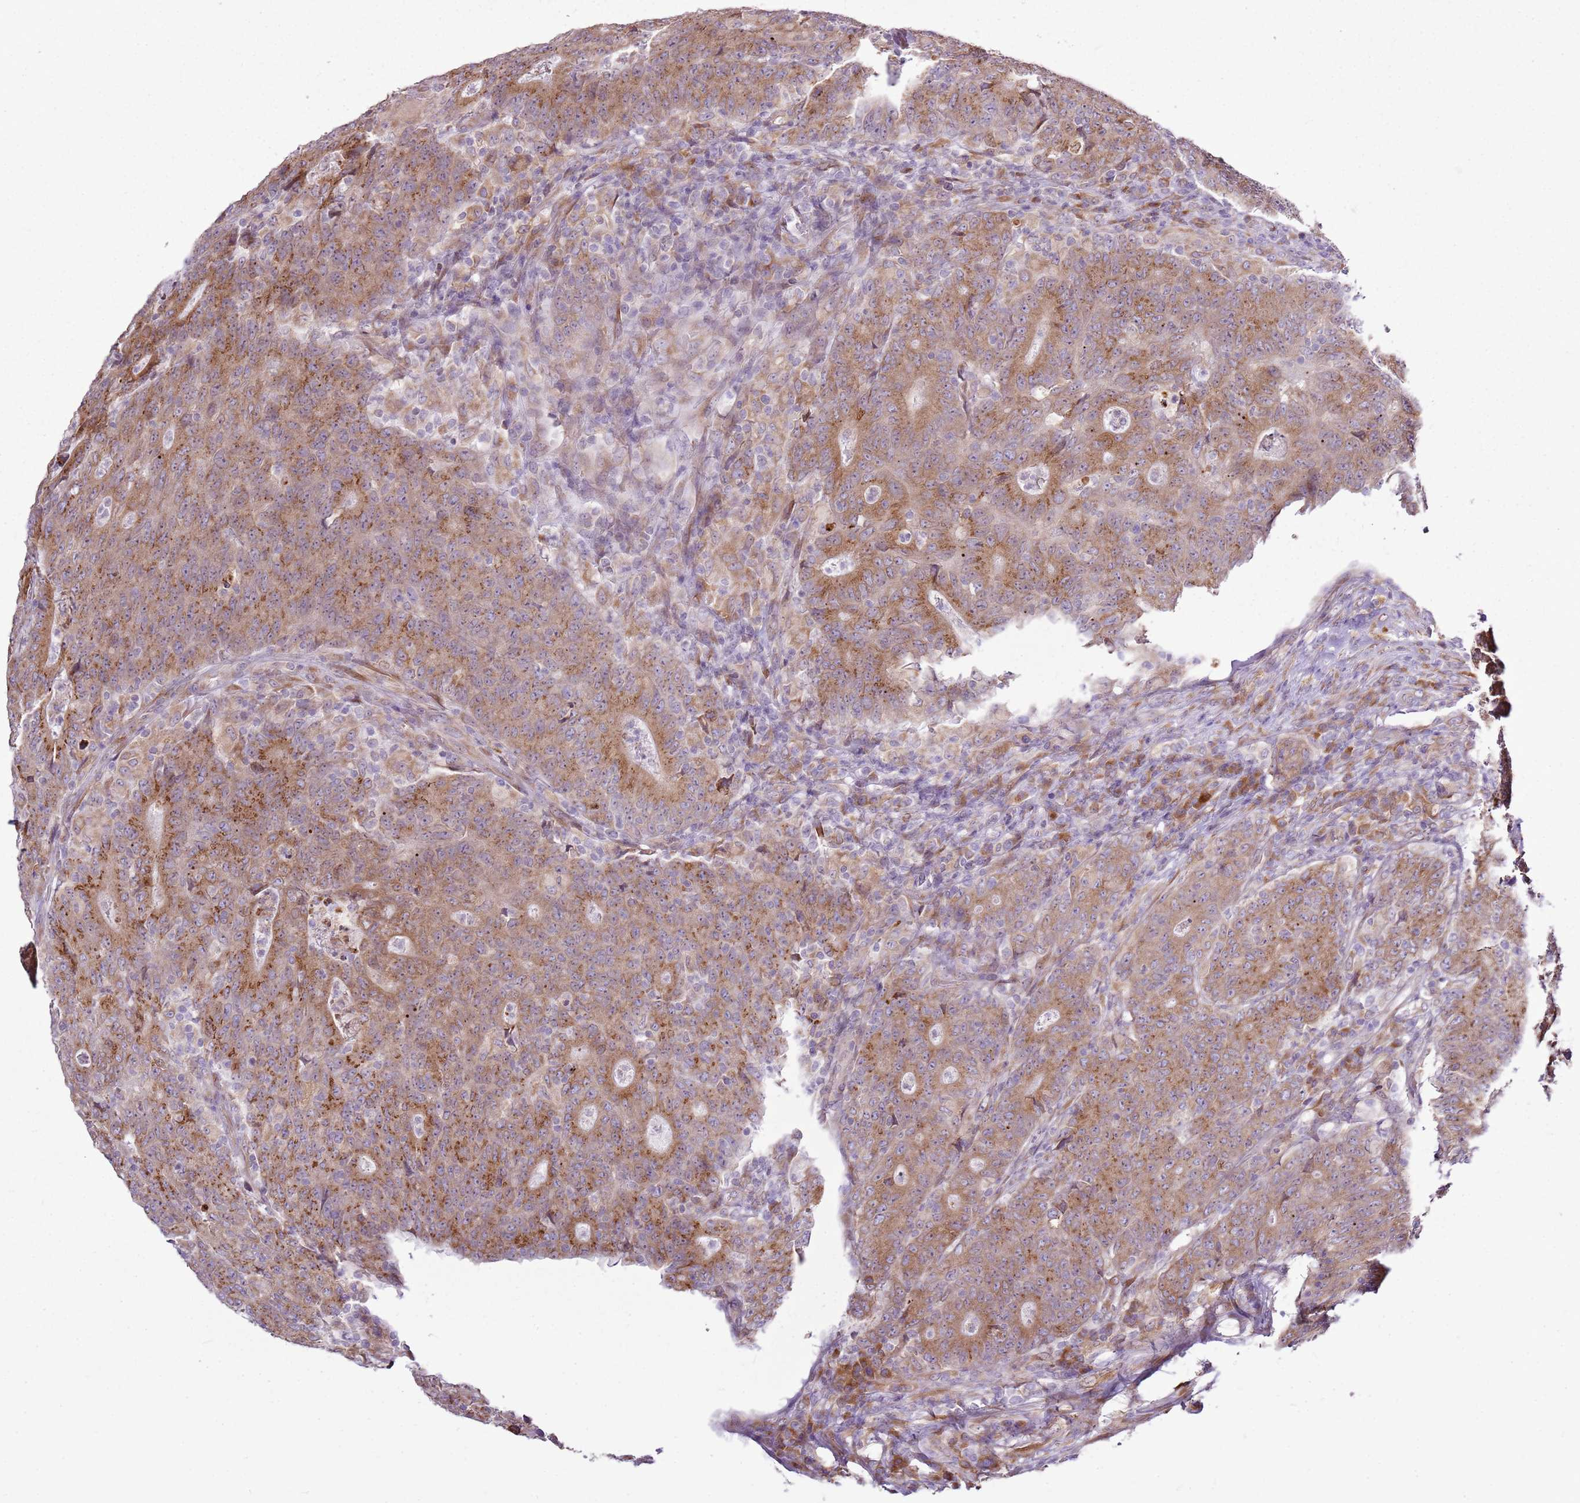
{"staining": {"intensity": "moderate", "quantity": ">75%", "location": "cytoplasmic/membranous"}, "tissue": "colorectal cancer", "cell_type": "Tumor cells", "image_type": "cancer", "snomed": [{"axis": "morphology", "description": "Adenocarcinoma, NOS"}, {"axis": "topography", "description": "Colon"}], "caption": "Brown immunohistochemical staining in colorectal cancer shows moderate cytoplasmic/membranous positivity in about >75% of tumor cells.", "gene": "TMED10", "patient": {"sex": "female", "age": 75}}